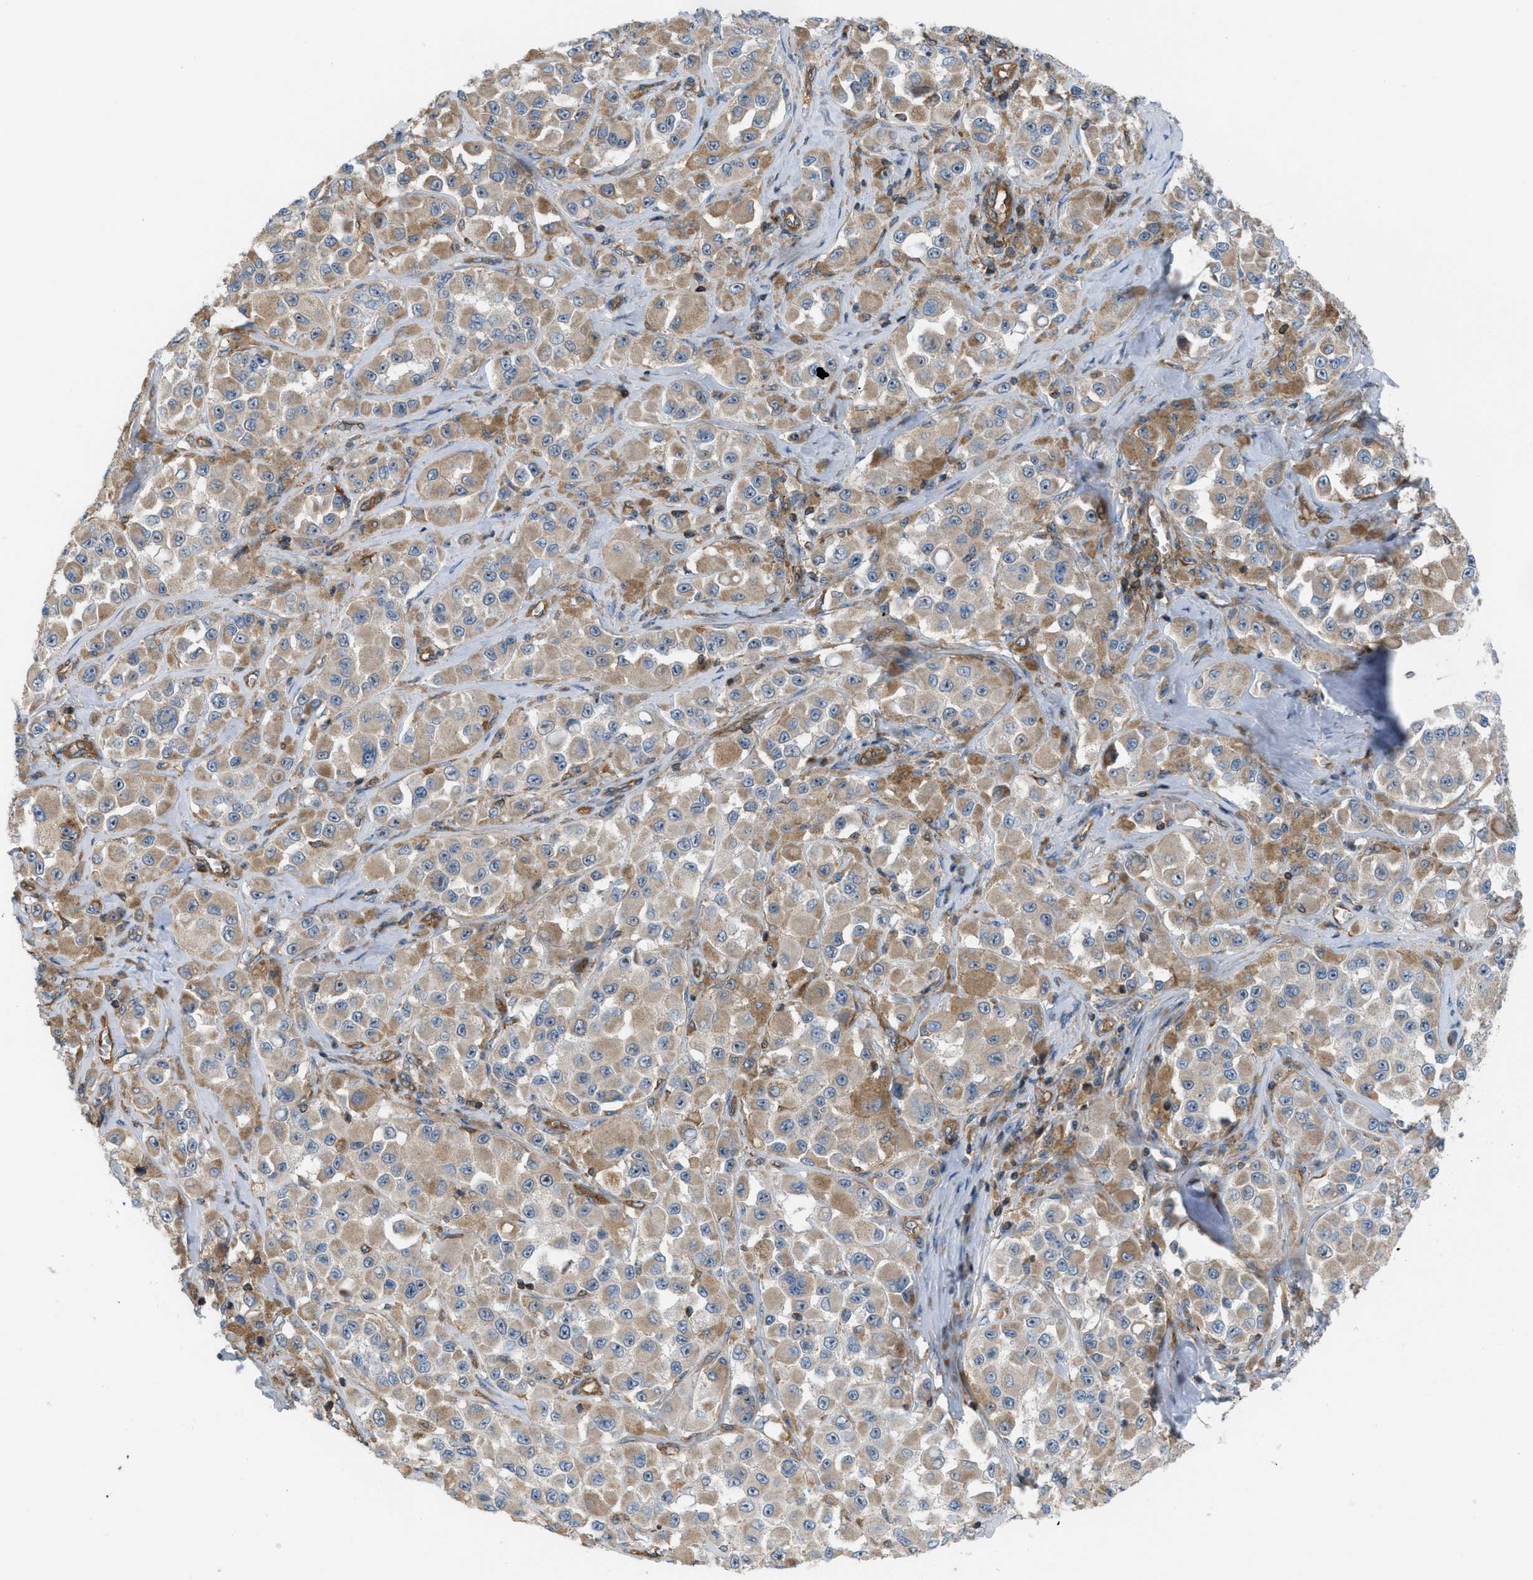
{"staining": {"intensity": "weak", "quantity": ">75%", "location": "cytoplasmic/membranous"}, "tissue": "melanoma", "cell_type": "Tumor cells", "image_type": "cancer", "snomed": [{"axis": "morphology", "description": "Malignant melanoma, NOS"}, {"axis": "topography", "description": "Skin"}], "caption": "Human malignant melanoma stained for a protein (brown) exhibits weak cytoplasmic/membranous positive expression in about >75% of tumor cells.", "gene": "ATP2A3", "patient": {"sex": "male", "age": 84}}